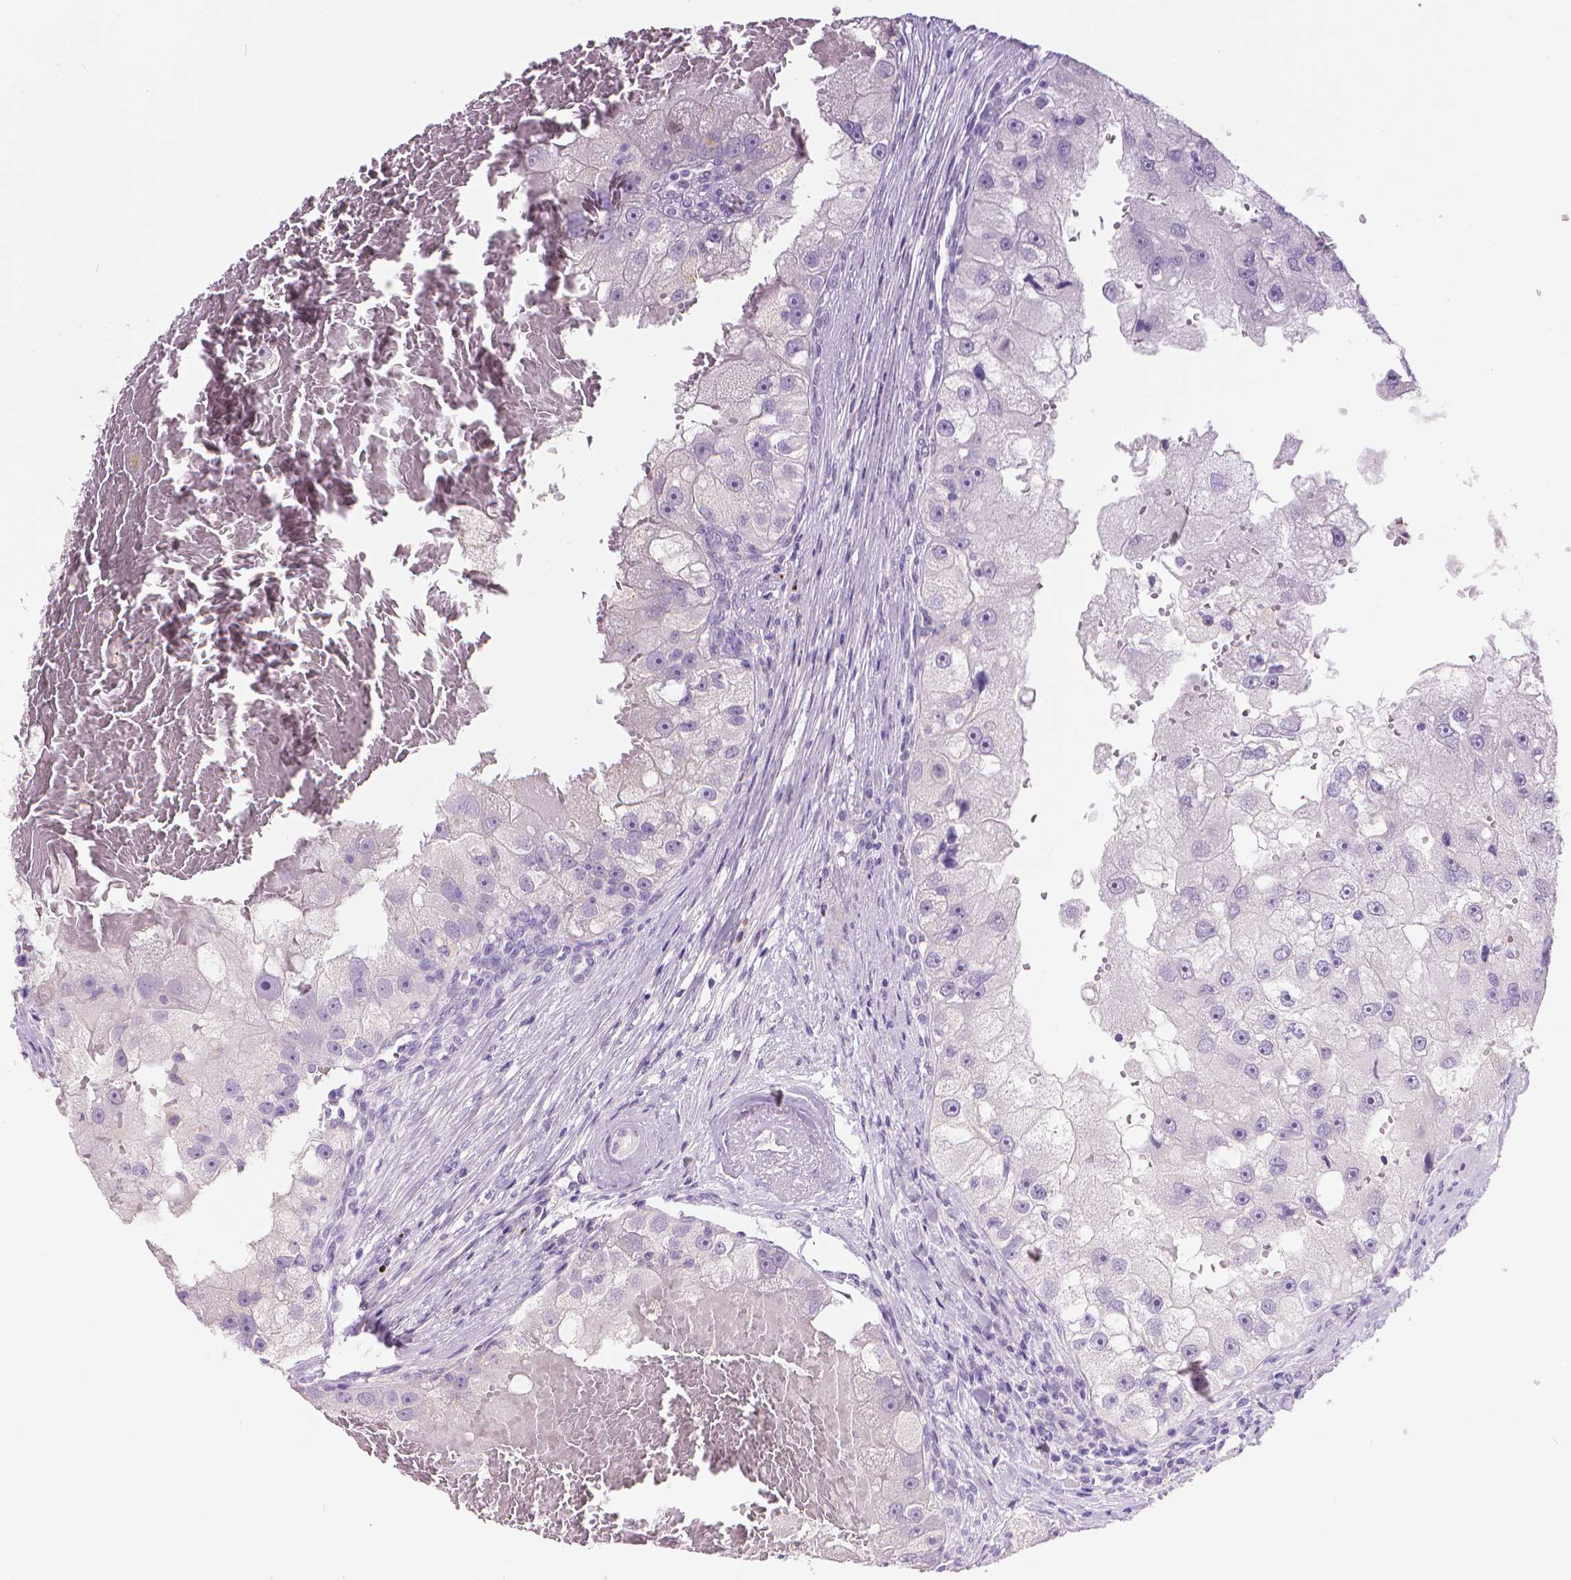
{"staining": {"intensity": "negative", "quantity": "none", "location": "none"}, "tissue": "renal cancer", "cell_type": "Tumor cells", "image_type": "cancer", "snomed": [{"axis": "morphology", "description": "Adenocarcinoma, NOS"}, {"axis": "topography", "description": "Kidney"}], "caption": "Immunohistochemistry (IHC) image of neoplastic tissue: renal cancer (adenocarcinoma) stained with DAB reveals no significant protein positivity in tumor cells.", "gene": "TNNI2", "patient": {"sex": "male", "age": 63}}